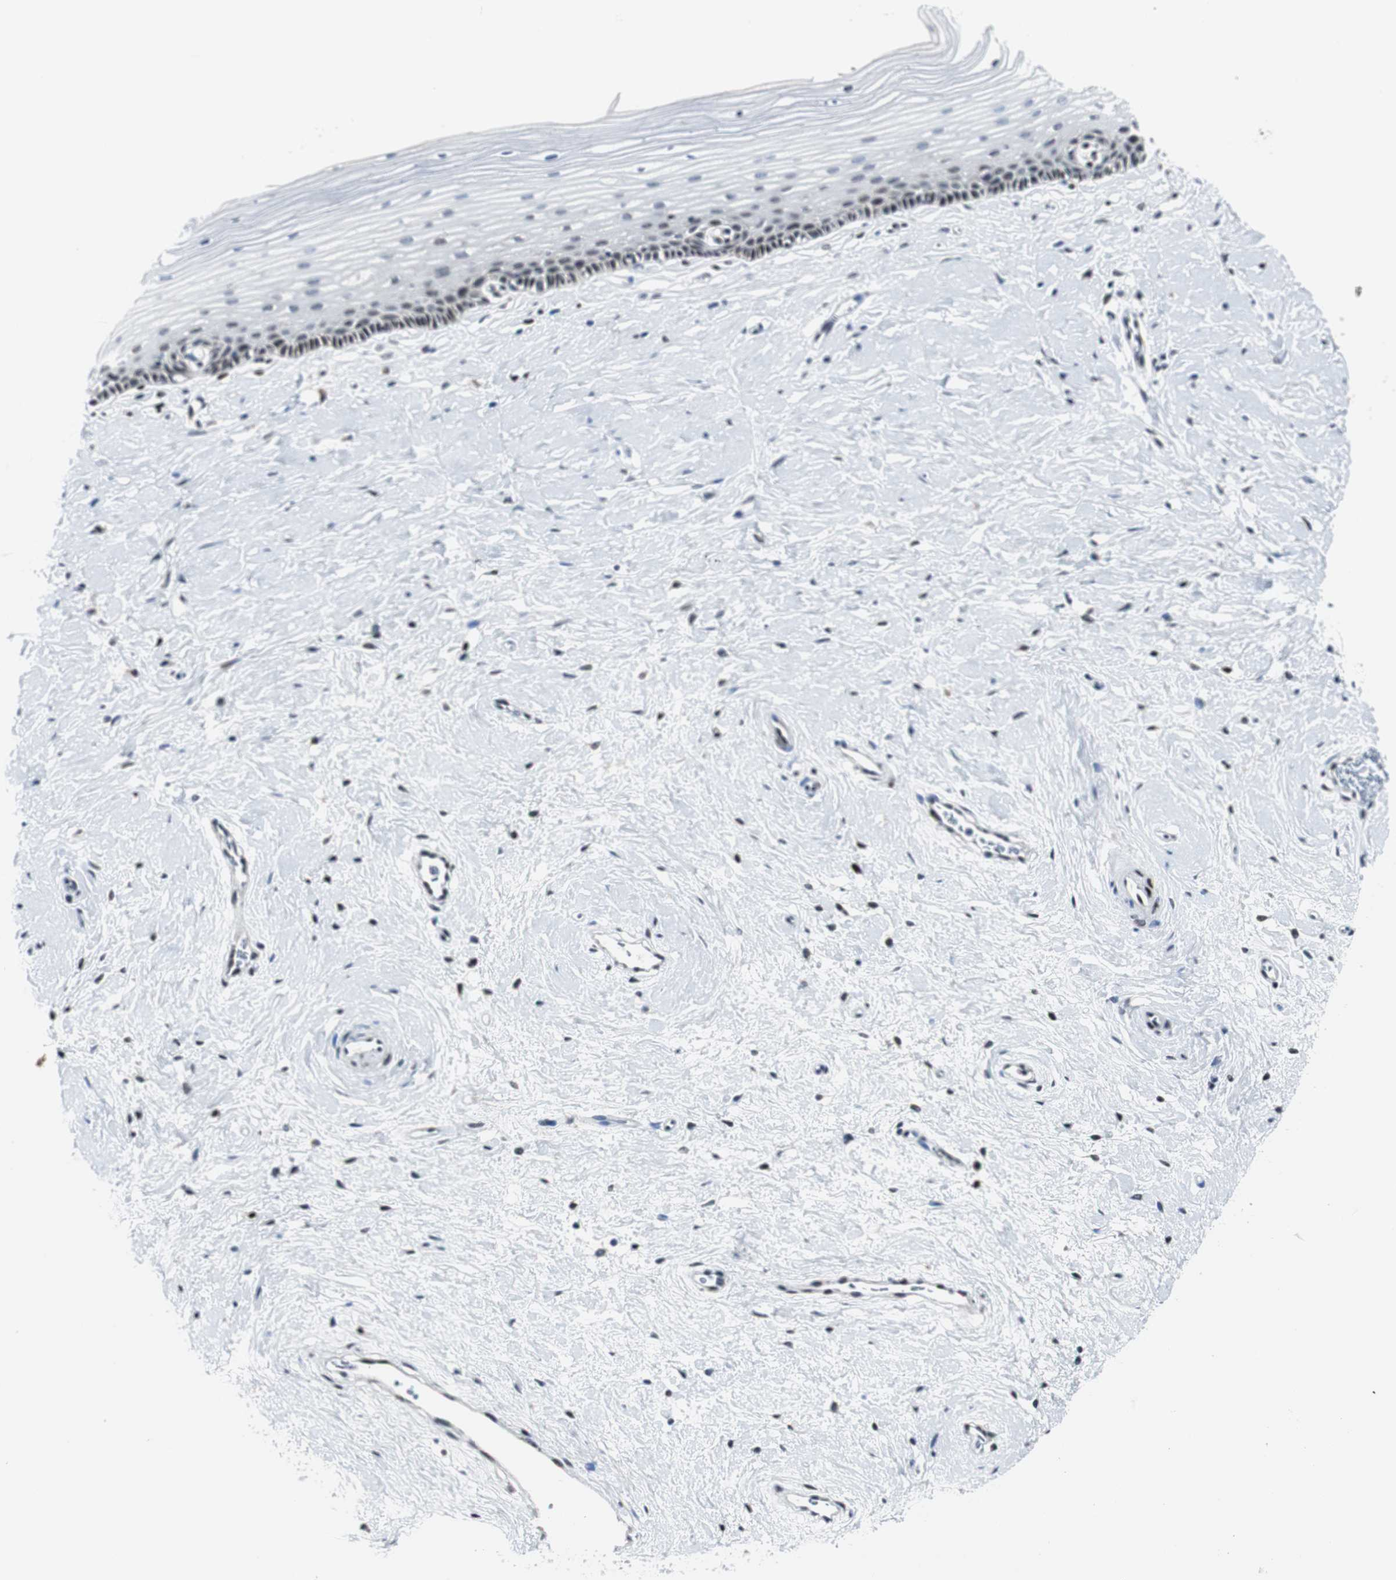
{"staining": {"intensity": "weak", "quantity": "25%-75%", "location": "nuclear"}, "tissue": "cervix", "cell_type": "Glandular cells", "image_type": "normal", "snomed": [{"axis": "morphology", "description": "Normal tissue, NOS"}, {"axis": "topography", "description": "Cervix"}], "caption": "Weak nuclear expression is seen in approximately 25%-75% of glandular cells in normal cervix.", "gene": "MTA1", "patient": {"sex": "female", "age": 39}}